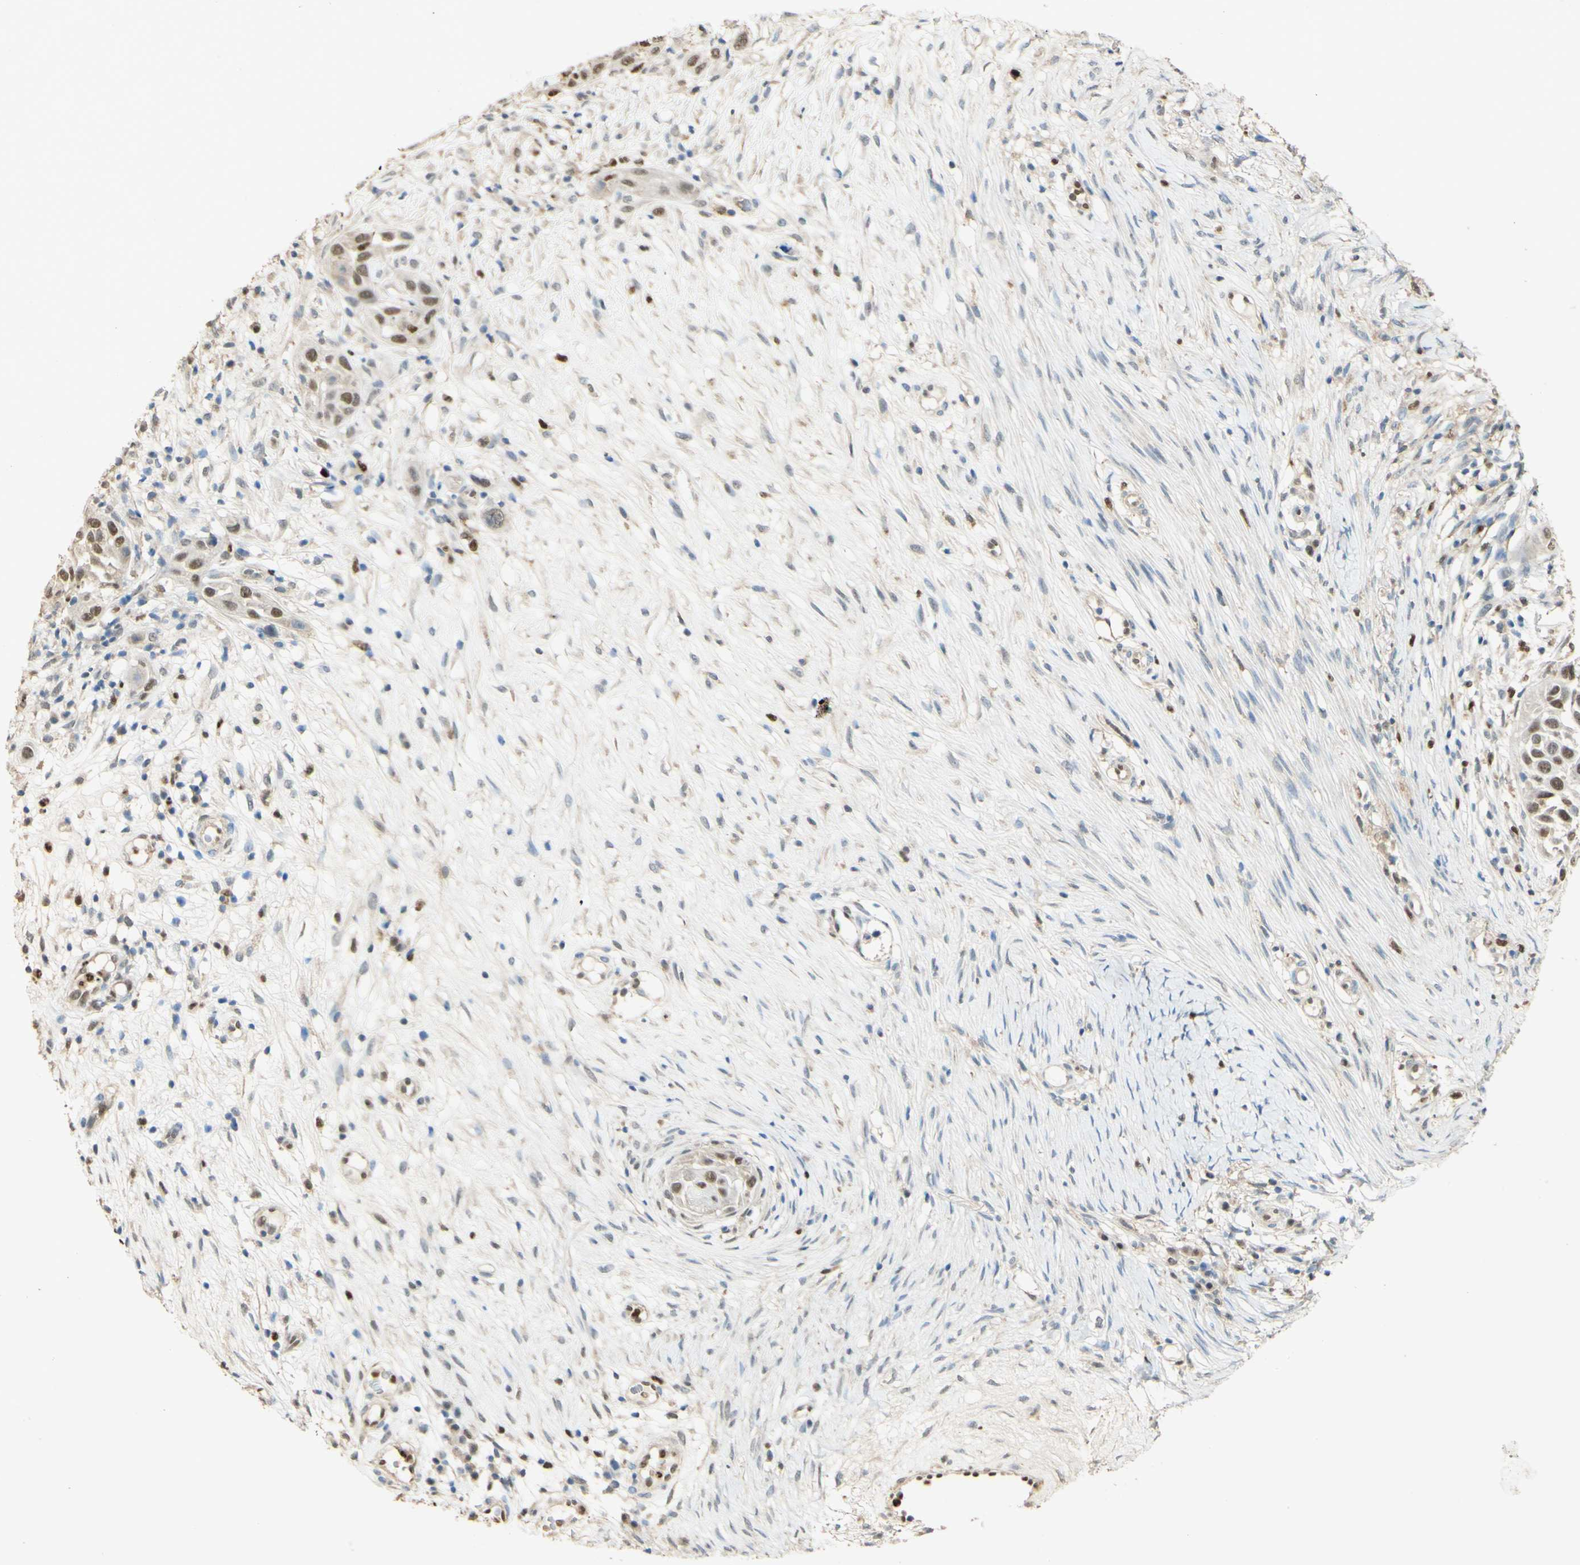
{"staining": {"intensity": "weak", "quantity": "25%-75%", "location": "nuclear"}, "tissue": "skin cancer", "cell_type": "Tumor cells", "image_type": "cancer", "snomed": [{"axis": "morphology", "description": "Squamous cell carcinoma, NOS"}, {"axis": "topography", "description": "Skin"}], "caption": "Immunohistochemical staining of human squamous cell carcinoma (skin) shows low levels of weak nuclear protein staining in about 25%-75% of tumor cells.", "gene": "MAP3K4", "patient": {"sex": "female", "age": 44}}